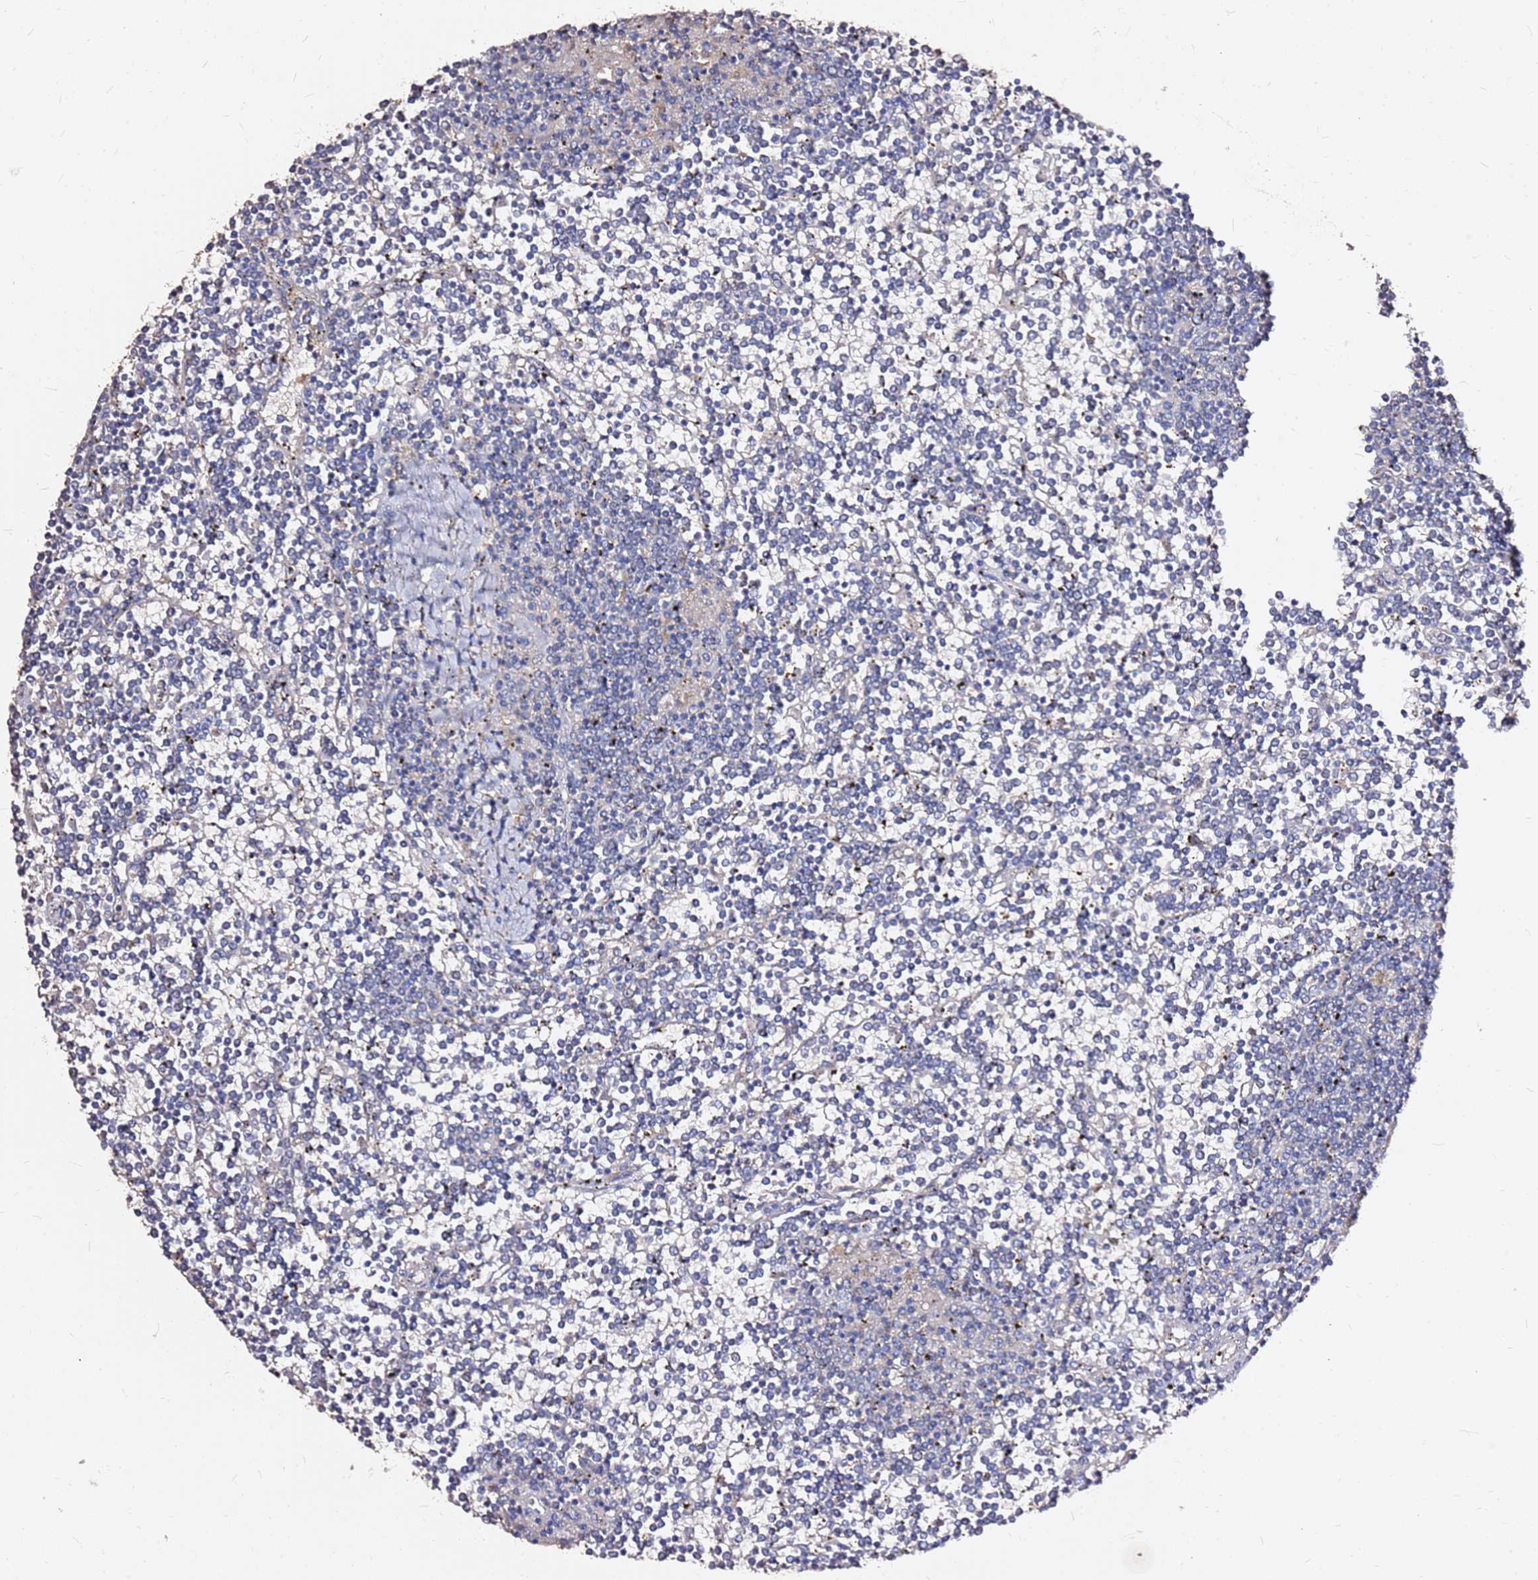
{"staining": {"intensity": "negative", "quantity": "none", "location": "none"}, "tissue": "lymphoma", "cell_type": "Tumor cells", "image_type": "cancer", "snomed": [{"axis": "morphology", "description": "Malignant lymphoma, non-Hodgkin's type, Low grade"}, {"axis": "topography", "description": "Spleen"}], "caption": "Immunohistochemistry (IHC) micrograph of neoplastic tissue: human low-grade malignant lymphoma, non-Hodgkin's type stained with DAB reveals no significant protein expression in tumor cells.", "gene": "EXD3", "patient": {"sex": "female", "age": 19}}